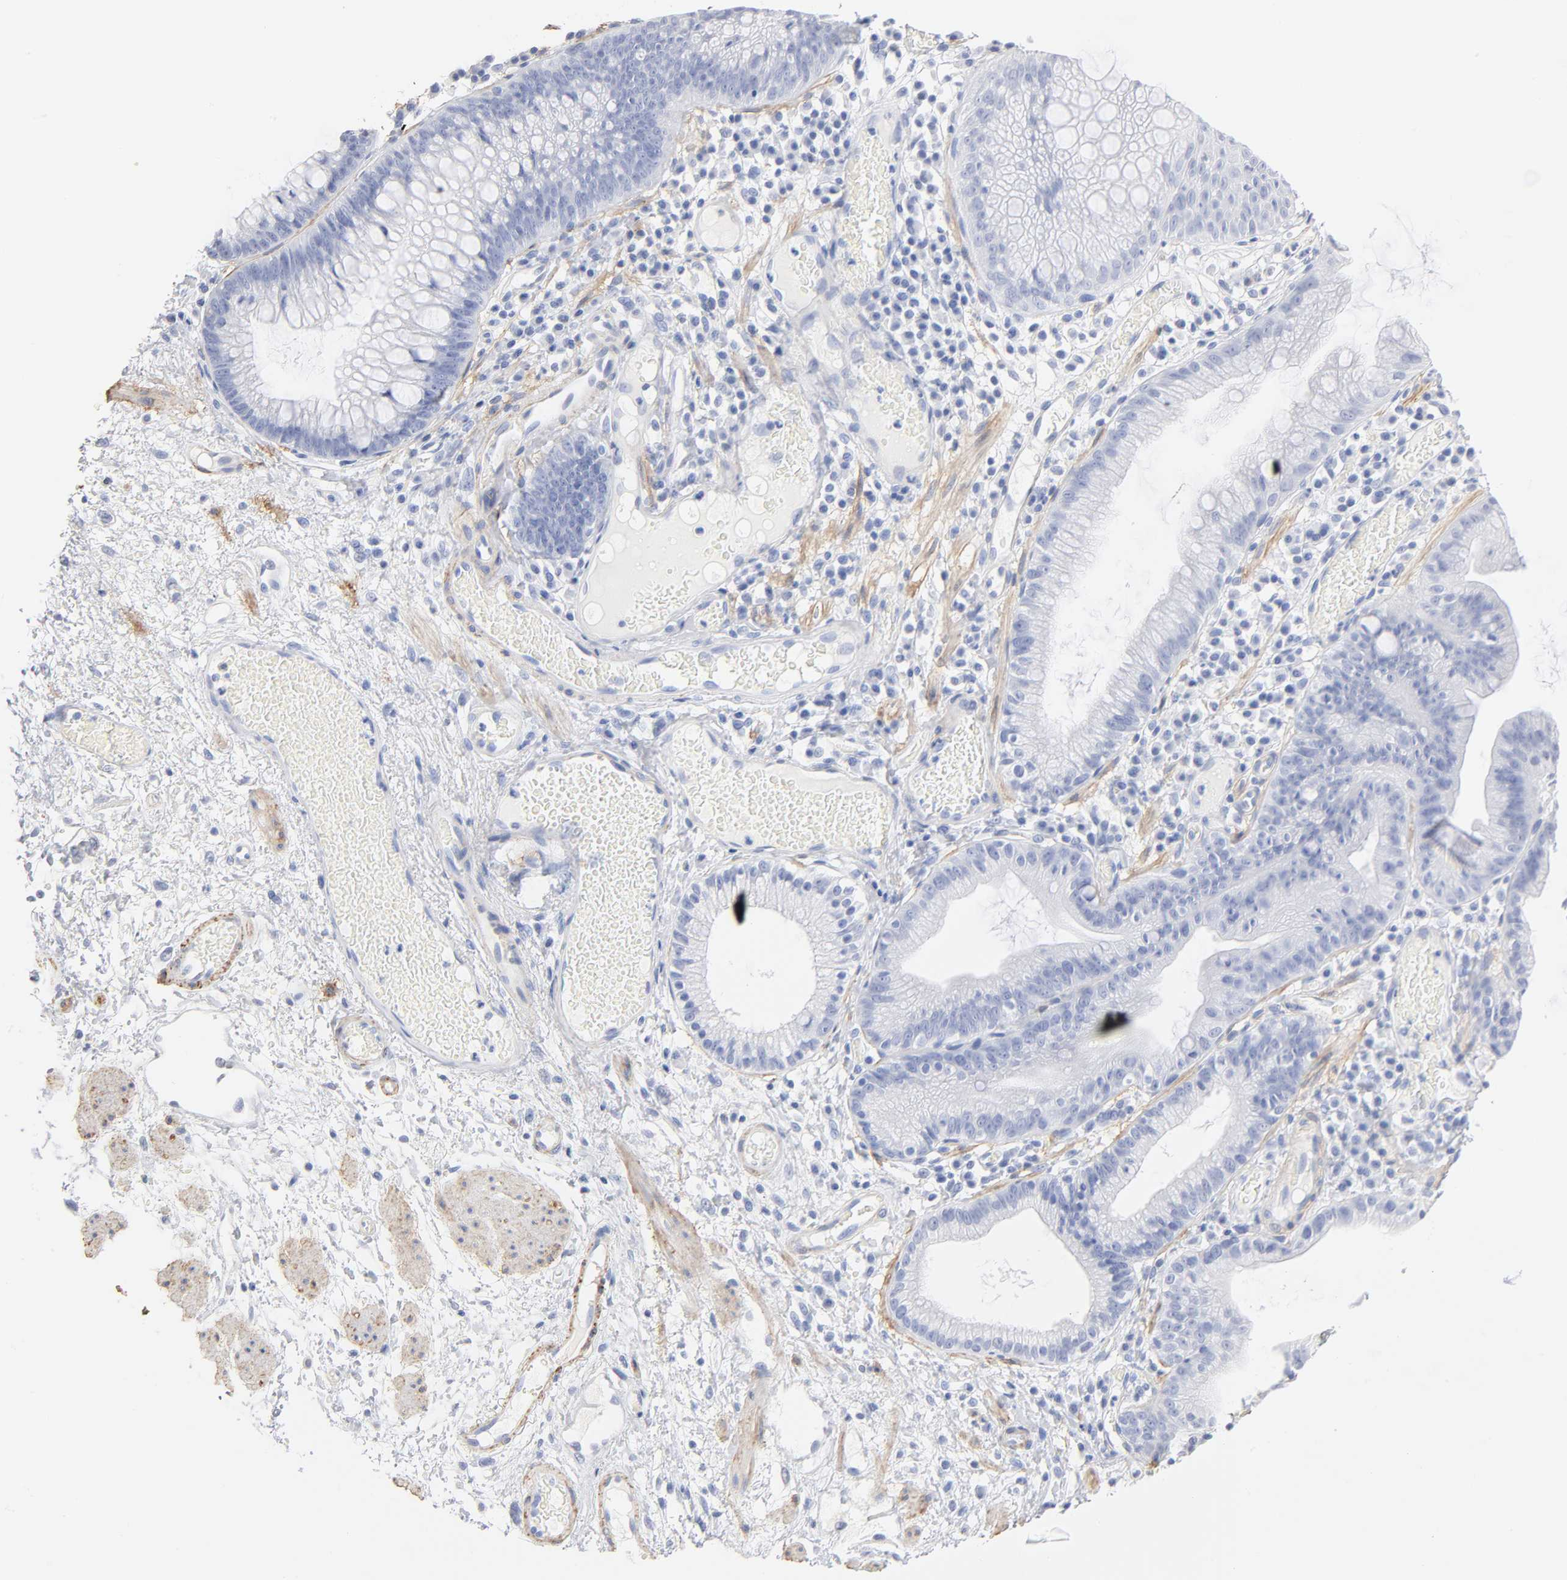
{"staining": {"intensity": "negative", "quantity": "none", "location": "none"}, "tissue": "skin", "cell_type": "Epidermal cells", "image_type": "normal", "snomed": [{"axis": "morphology", "description": "Normal tissue, NOS"}, {"axis": "morphology", "description": "Hemorrhoids"}, {"axis": "morphology", "description": "Inflammation, NOS"}, {"axis": "topography", "description": "Anal"}], "caption": "DAB (3,3'-diaminobenzidine) immunohistochemical staining of benign human skin exhibits no significant staining in epidermal cells. The staining was performed using DAB to visualize the protein expression in brown, while the nuclei were stained in blue with hematoxylin (Magnification: 20x).", "gene": "AGTR1", "patient": {"sex": "male", "age": 60}}